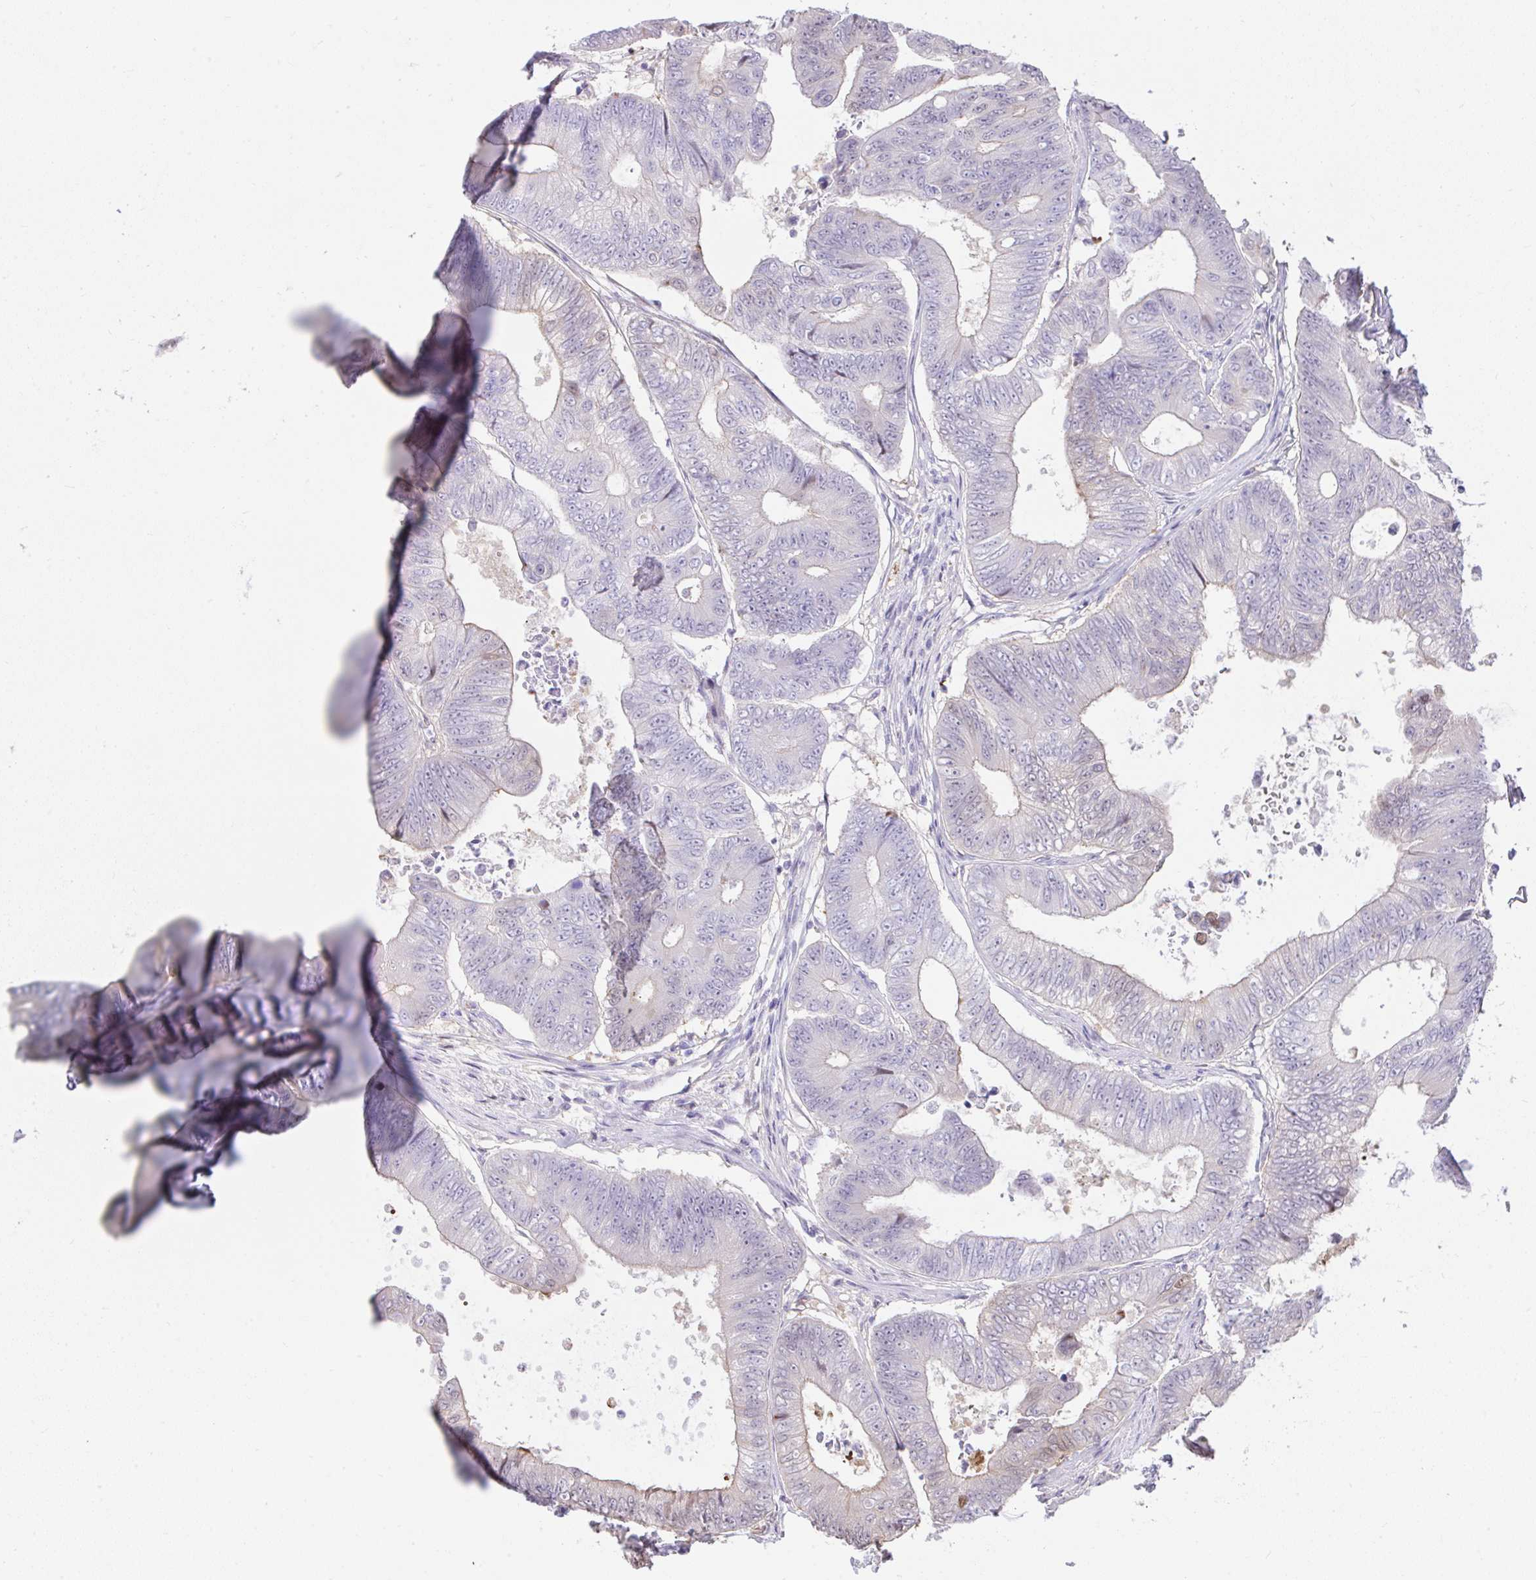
{"staining": {"intensity": "negative", "quantity": "none", "location": "none"}, "tissue": "colorectal cancer", "cell_type": "Tumor cells", "image_type": "cancer", "snomed": [{"axis": "morphology", "description": "Adenocarcinoma, NOS"}, {"axis": "topography", "description": "Colon"}], "caption": "An image of human colorectal cancer (adenocarcinoma) is negative for staining in tumor cells. (DAB immunohistochemistry with hematoxylin counter stain).", "gene": "ZNF485", "patient": {"sex": "female", "age": 48}}